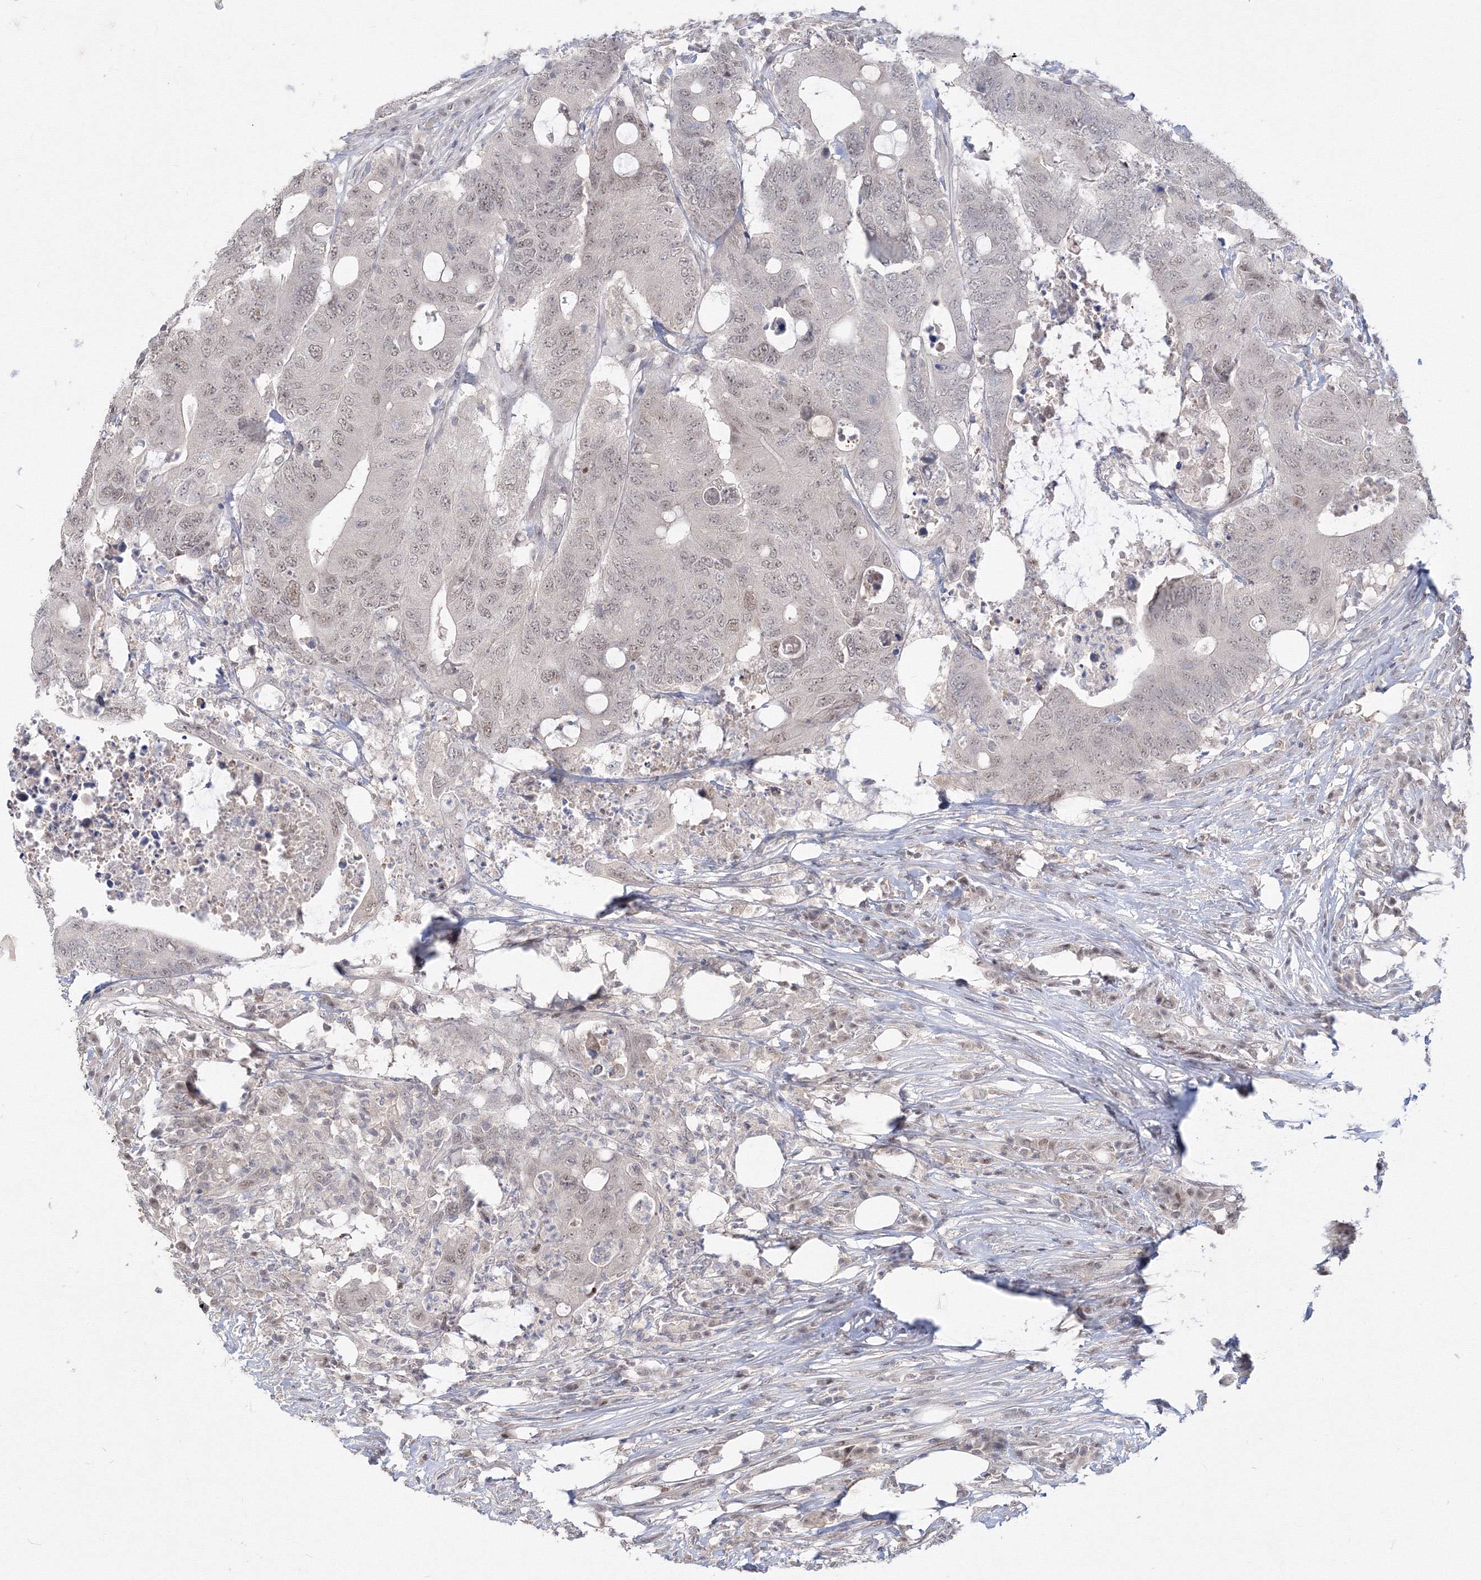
{"staining": {"intensity": "weak", "quantity": "<25%", "location": "nuclear"}, "tissue": "colorectal cancer", "cell_type": "Tumor cells", "image_type": "cancer", "snomed": [{"axis": "morphology", "description": "Adenocarcinoma, NOS"}, {"axis": "topography", "description": "Colon"}], "caption": "DAB (3,3'-diaminobenzidine) immunohistochemical staining of colorectal adenocarcinoma displays no significant positivity in tumor cells.", "gene": "COPS4", "patient": {"sex": "male", "age": 71}}